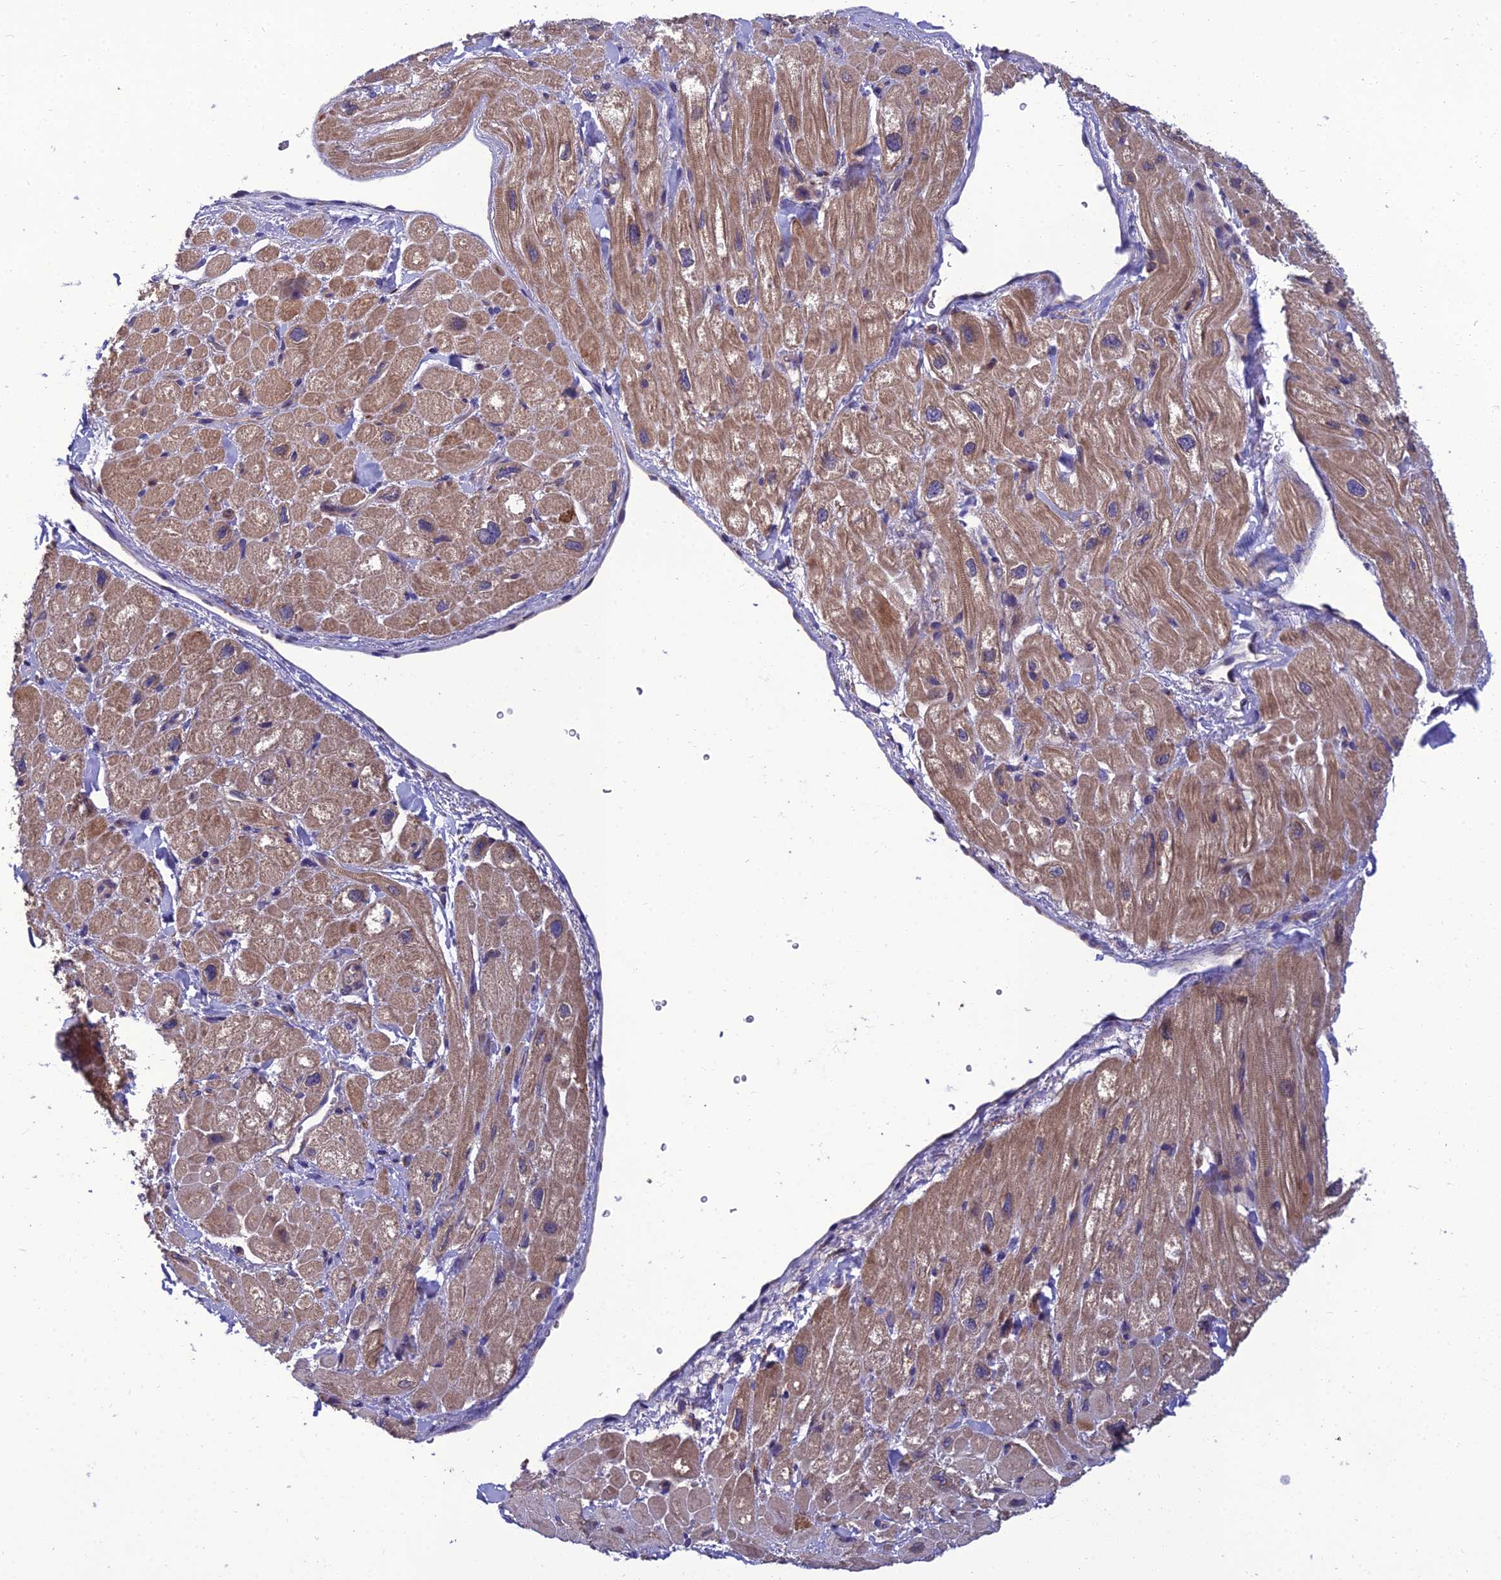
{"staining": {"intensity": "moderate", "quantity": "25%-75%", "location": "cytoplasmic/membranous"}, "tissue": "heart muscle", "cell_type": "Cardiomyocytes", "image_type": "normal", "snomed": [{"axis": "morphology", "description": "Normal tissue, NOS"}, {"axis": "topography", "description": "Heart"}], "caption": "About 25%-75% of cardiomyocytes in unremarkable human heart muscle show moderate cytoplasmic/membranous protein staining as visualized by brown immunohistochemical staining.", "gene": "UMAD1", "patient": {"sex": "male", "age": 65}}